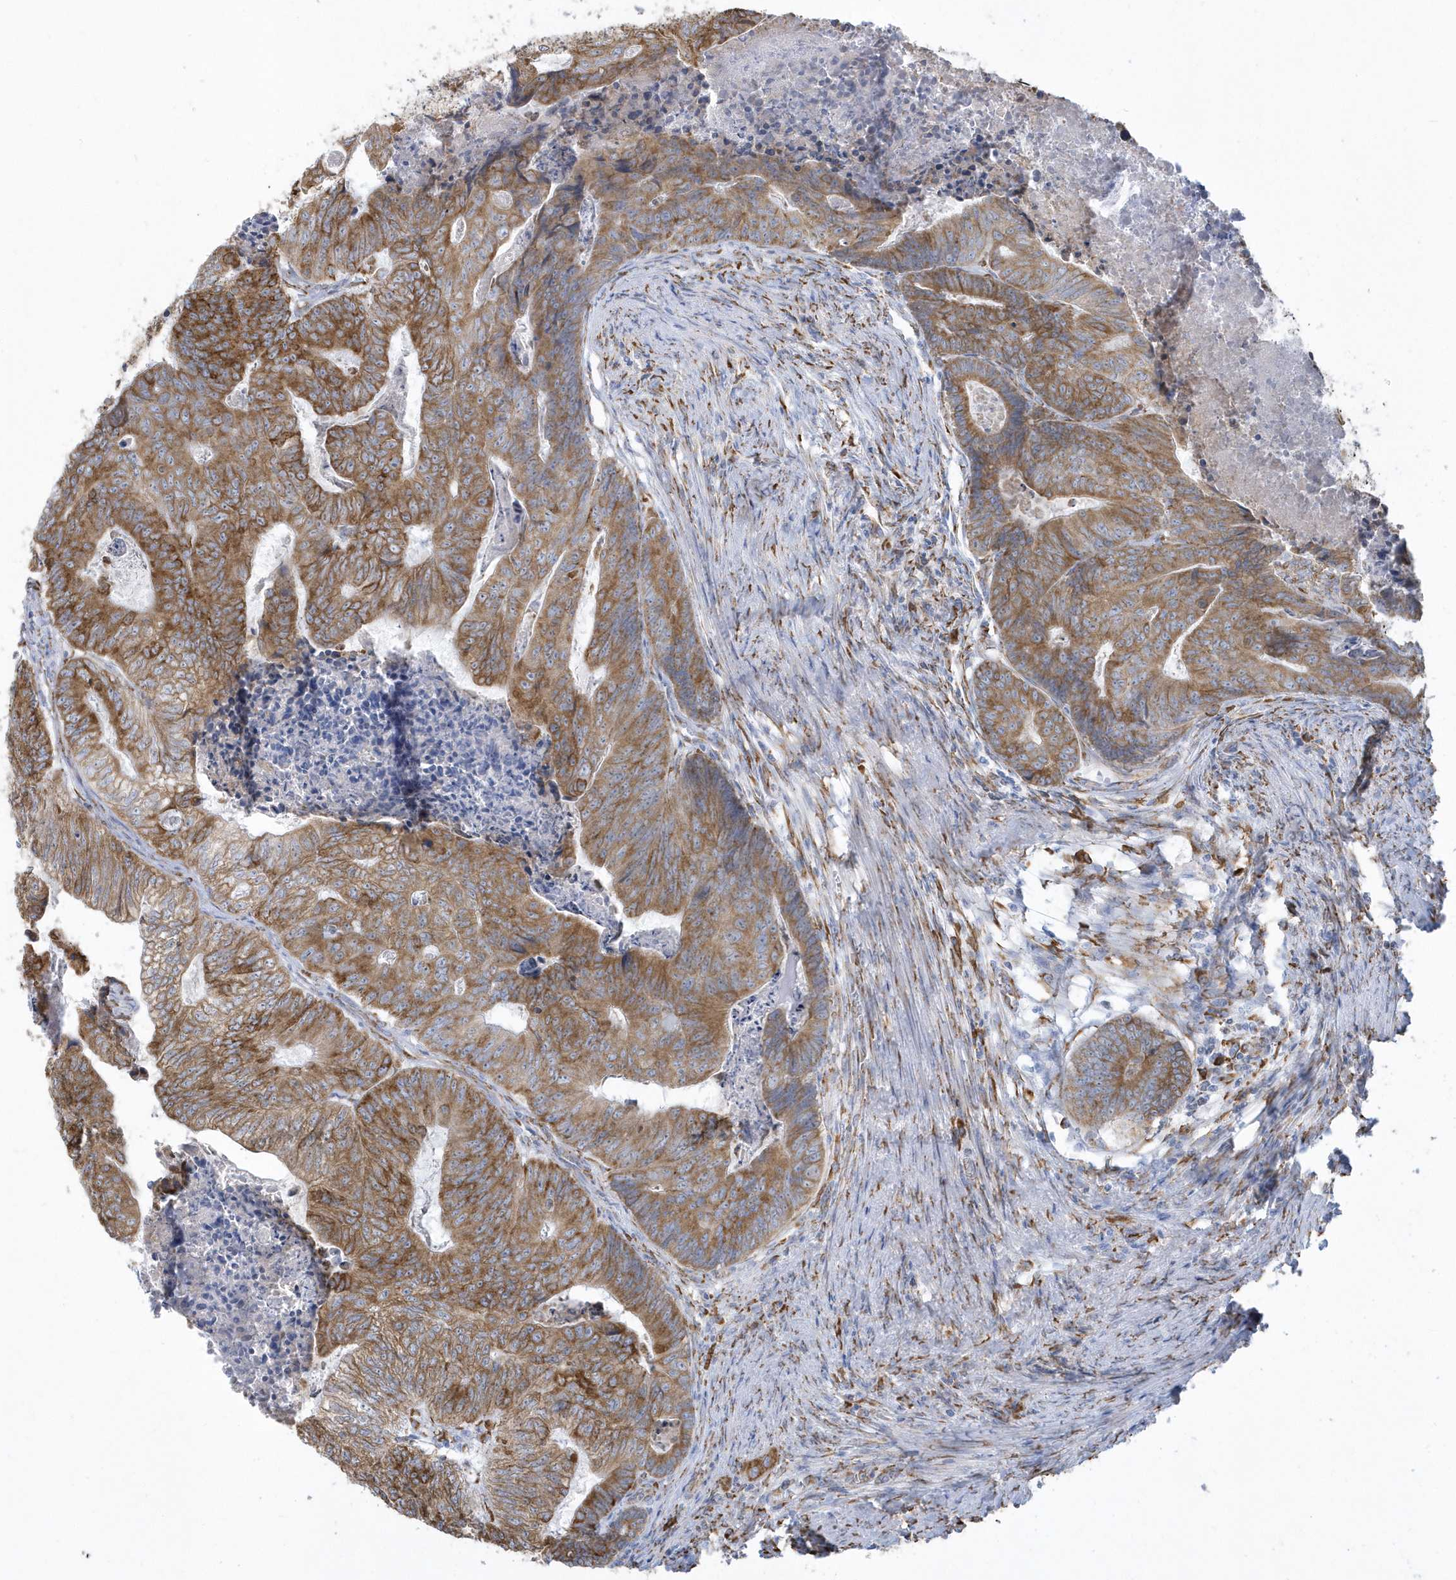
{"staining": {"intensity": "moderate", "quantity": ">75%", "location": "cytoplasmic/membranous"}, "tissue": "colorectal cancer", "cell_type": "Tumor cells", "image_type": "cancer", "snomed": [{"axis": "morphology", "description": "Adenocarcinoma, NOS"}, {"axis": "topography", "description": "Colon"}], "caption": "Adenocarcinoma (colorectal) stained for a protein reveals moderate cytoplasmic/membranous positivity in tumor cells.", "gene": "DCAF1", "patient": {"sex": "female", "age": 67}}